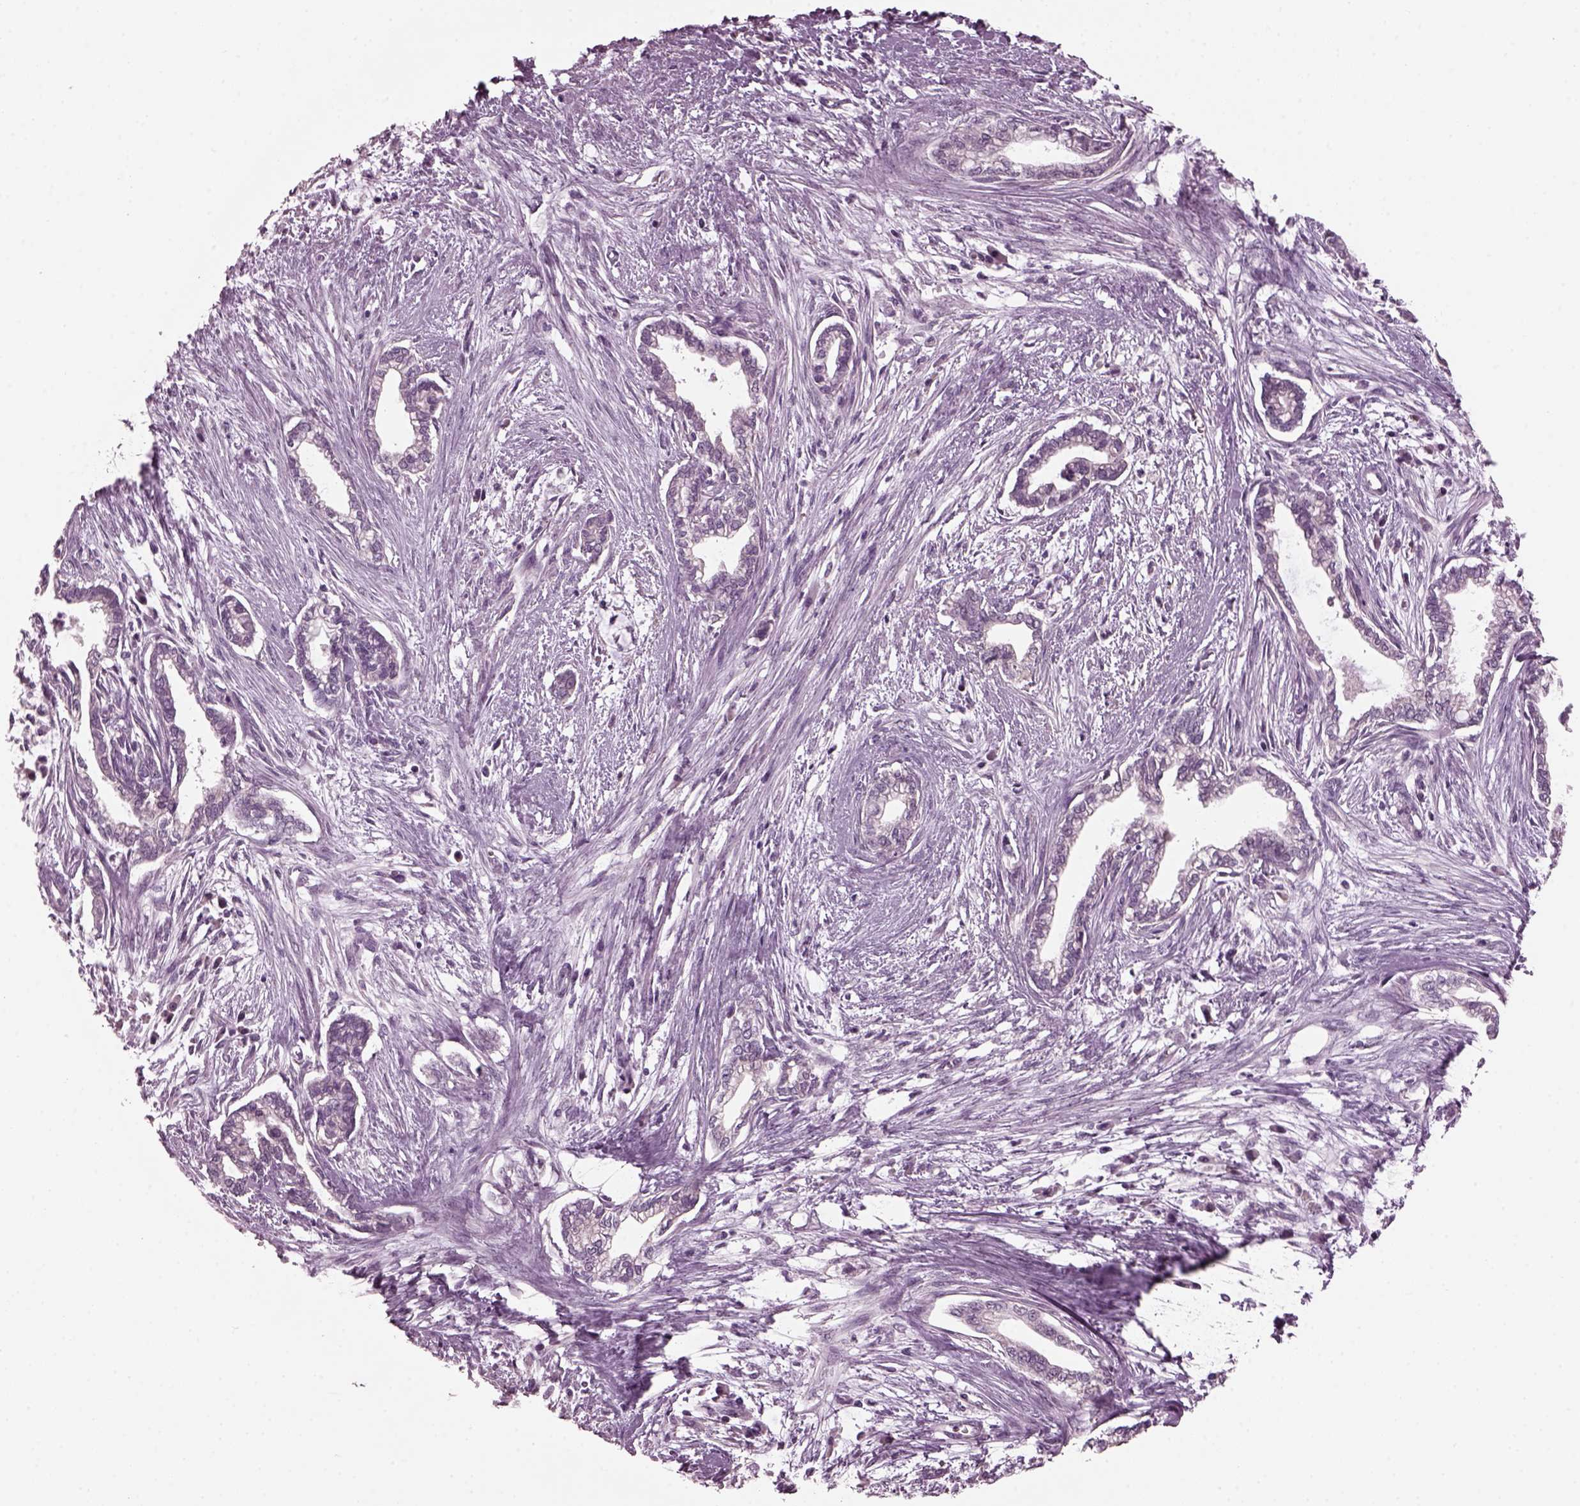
{"staining": {"intensity": "negative", "quantity": "none", "location": "none"}, "tissue": "cervical cancer", "cell_type": "Tumor cells", "image_type": "cancer", "snomed": [{"axis": "morphology", "description": "Adenocarcinoma, NOS"}, {"axis": "topography", "description": "Cervix"}], "caption": "This is an IHC photomicrograph of human cervical adenocarcinoma. There is no positivity in tumor cells.", "gene": "CLCN4", "patient": {"sex": "female", "age": 62}}